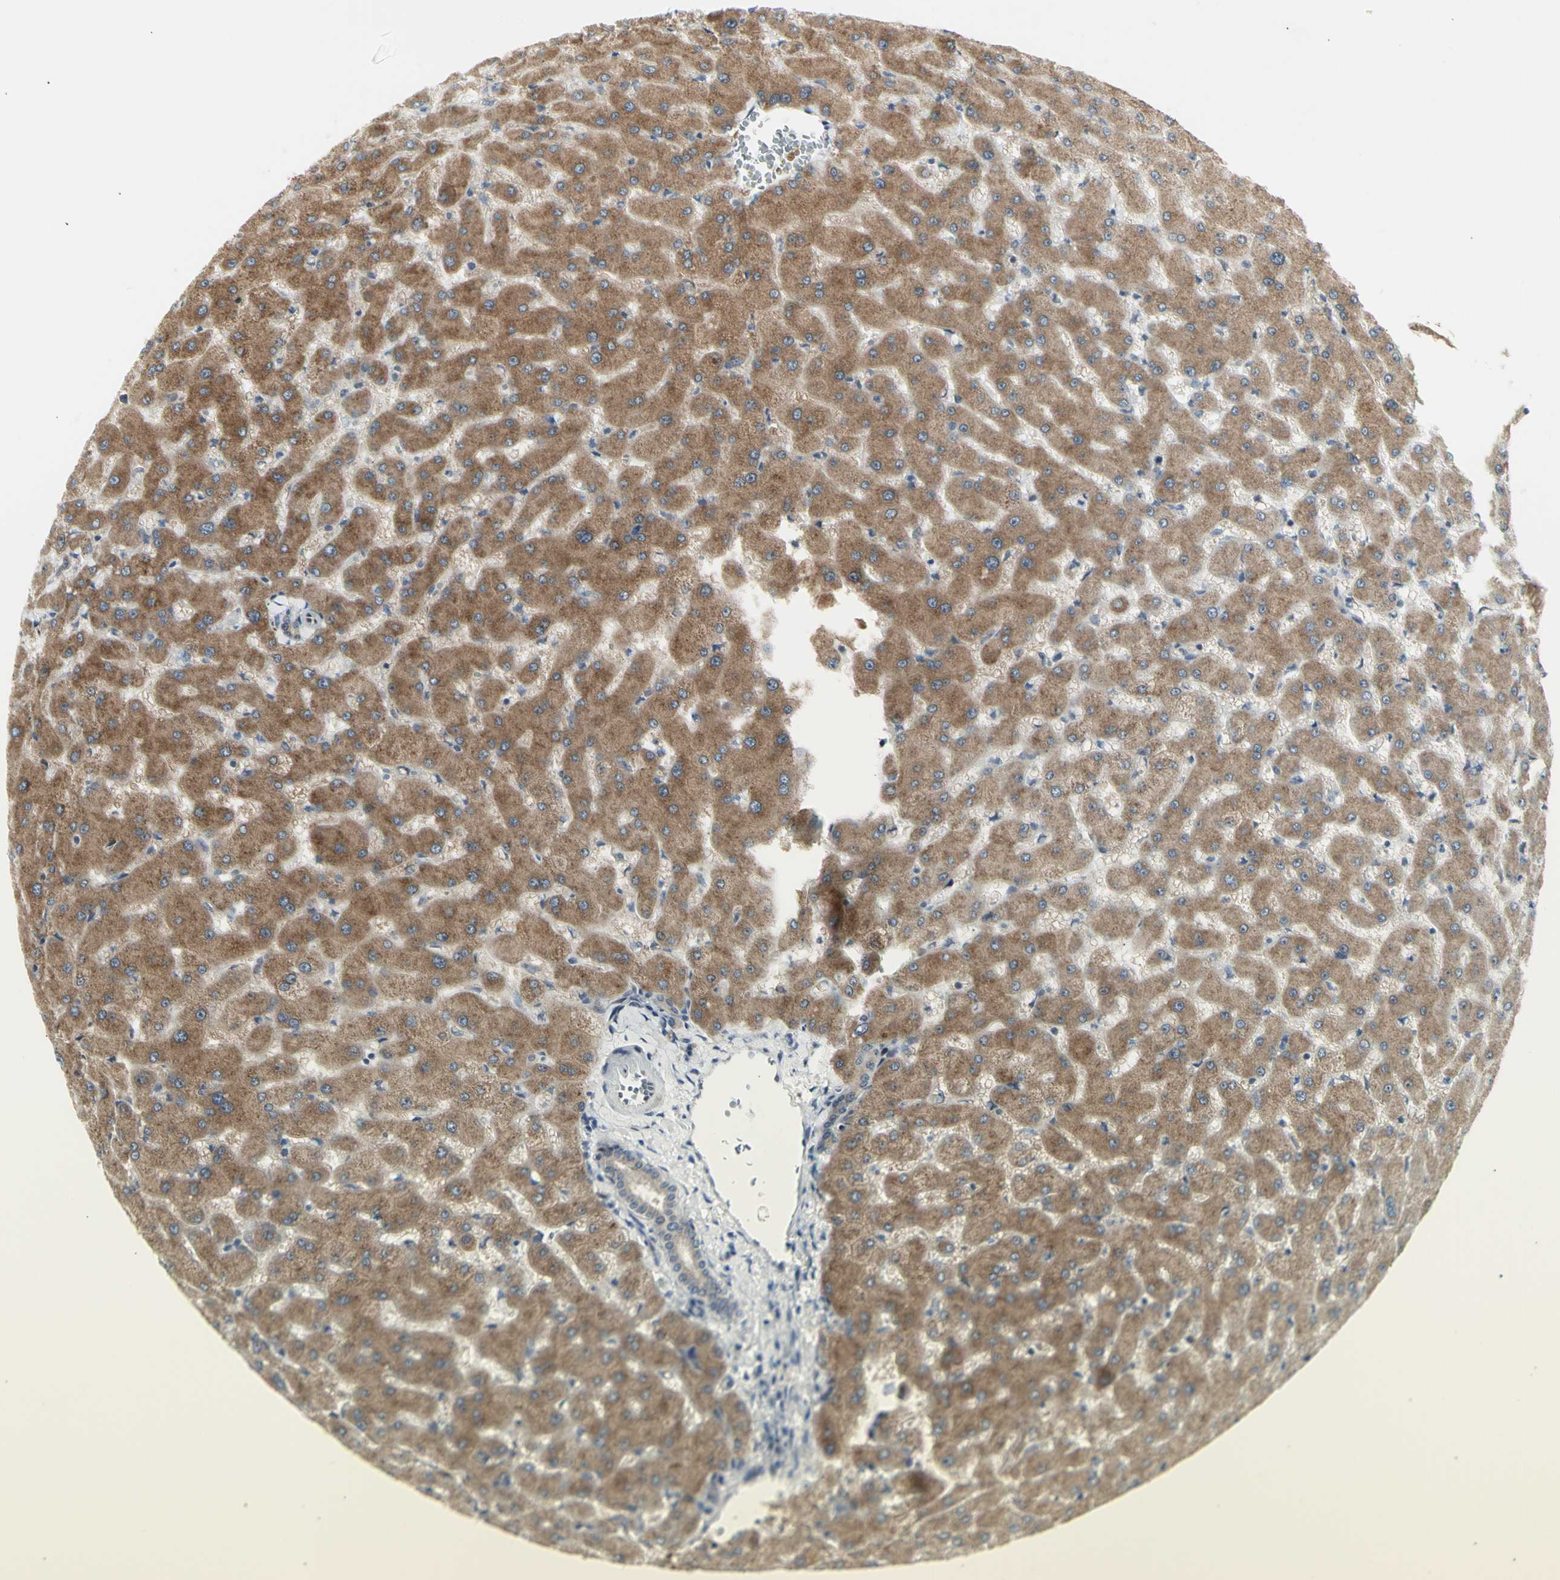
{"staining": {"intensity": "negative", "quantity": "none", "location": "none"}, "tissue": "liver", "cell_type": "Cholangiocytes", "image_type": "normal", "snomed": [{"axis": "morphology", "description": "Normal tissue, NOS"}, {"axis": "topography", "description": "Liver"}], "caption": "Immunohistochemistry micrograph of unremarkable liver stained for a protein (brown), which demonstrates no staining in cholangiocytes.", "gene": "DHRS7B", "patient": {"sex": "female", "age": 63}}